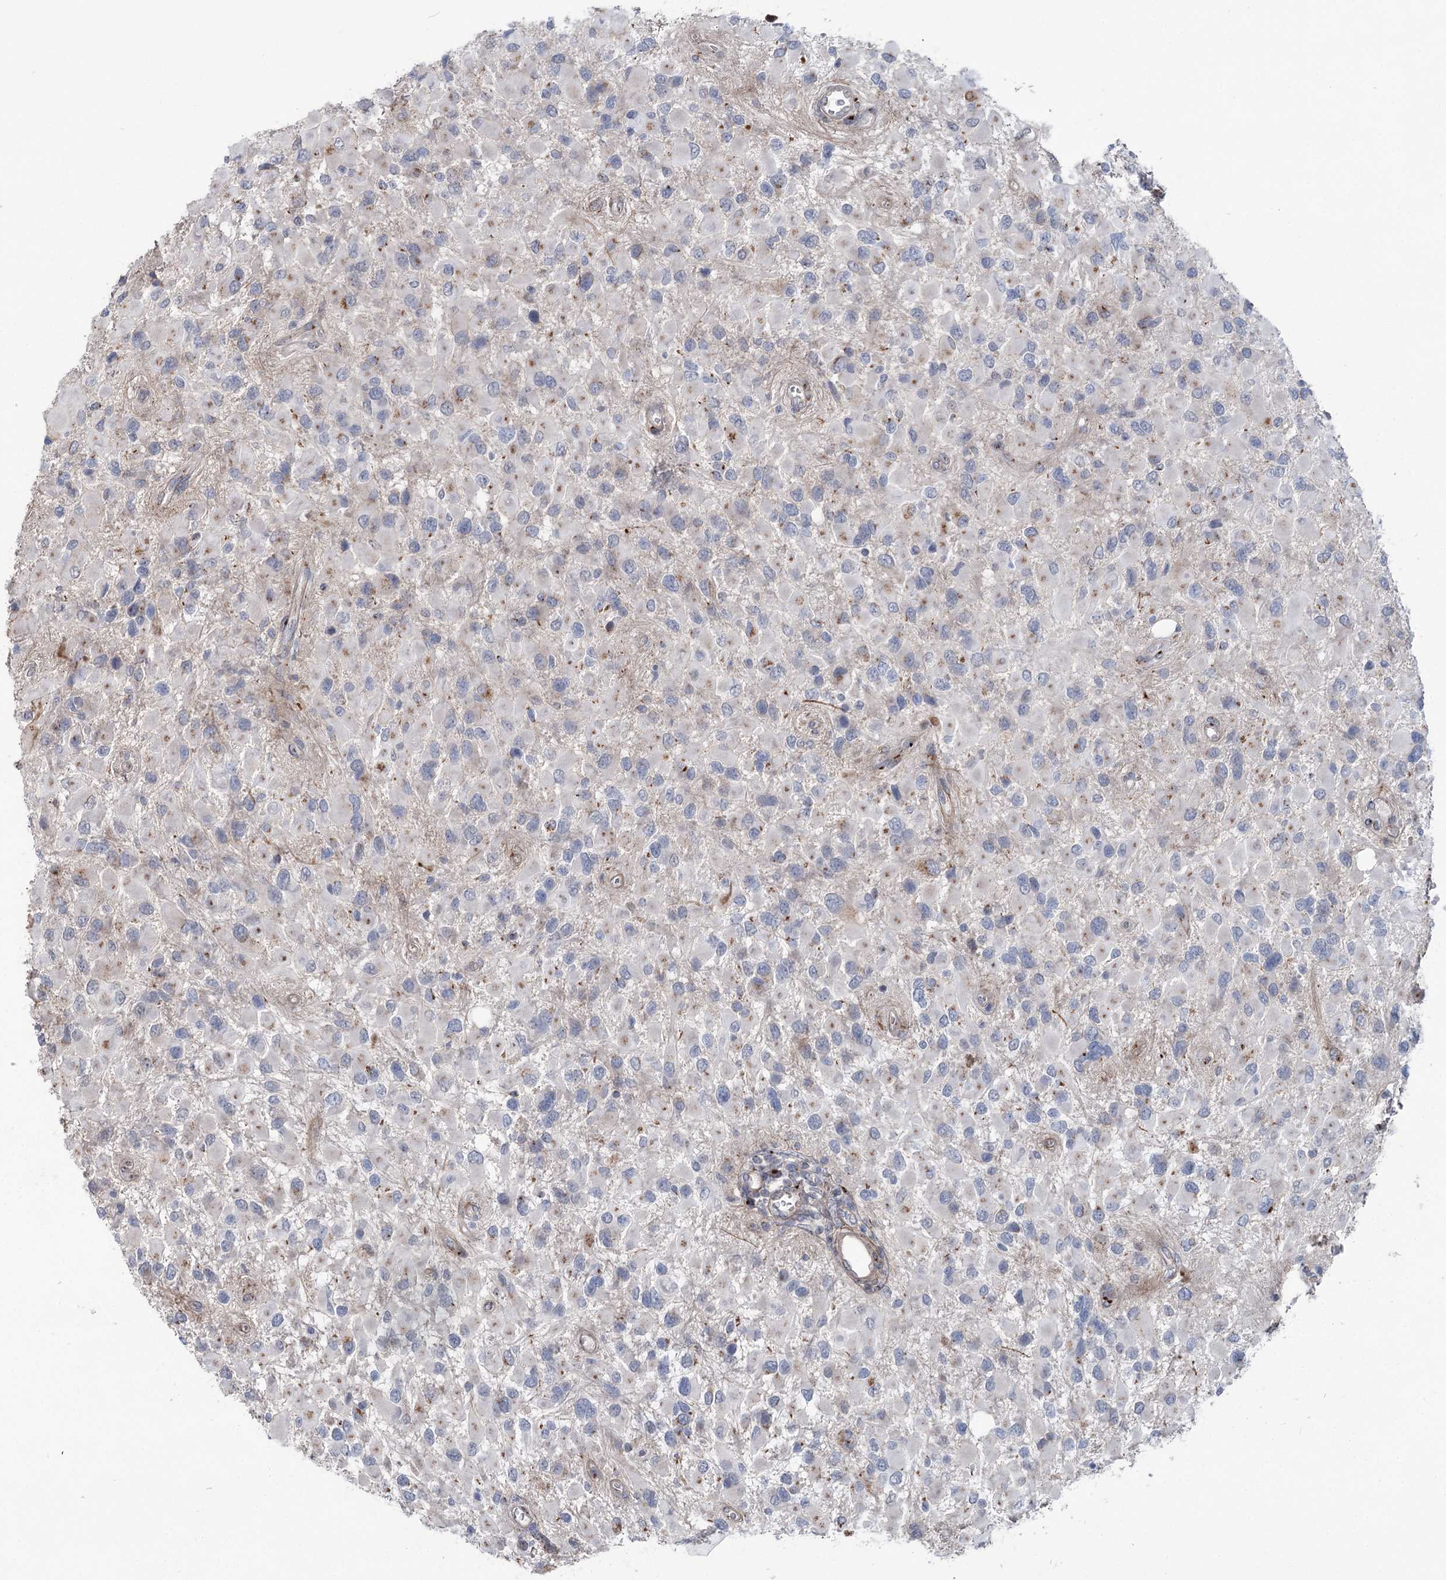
{"staining": {"intensity": "weak", "quantity": "<25%", "location": "cytoplasmic/membranous"}, "tissue": "glioma", "cell_type": "Tumor cells", "image_type": "cancer", "snomed": [{"axis": "morphology", "description": "Glioma, malignant, High grade"}, {"axis": "topography", "description": "Brain"}], "caption": "Immunohistochemical staining of human glioma exhibits no significant positivity in tumor cells. (DAB (3,3'-diaminobenzidine) IHC visualized using brightfield microscopy, high magnification).", "gene": "ITIH5", "patient": {"sex": "male", "age": 53}}